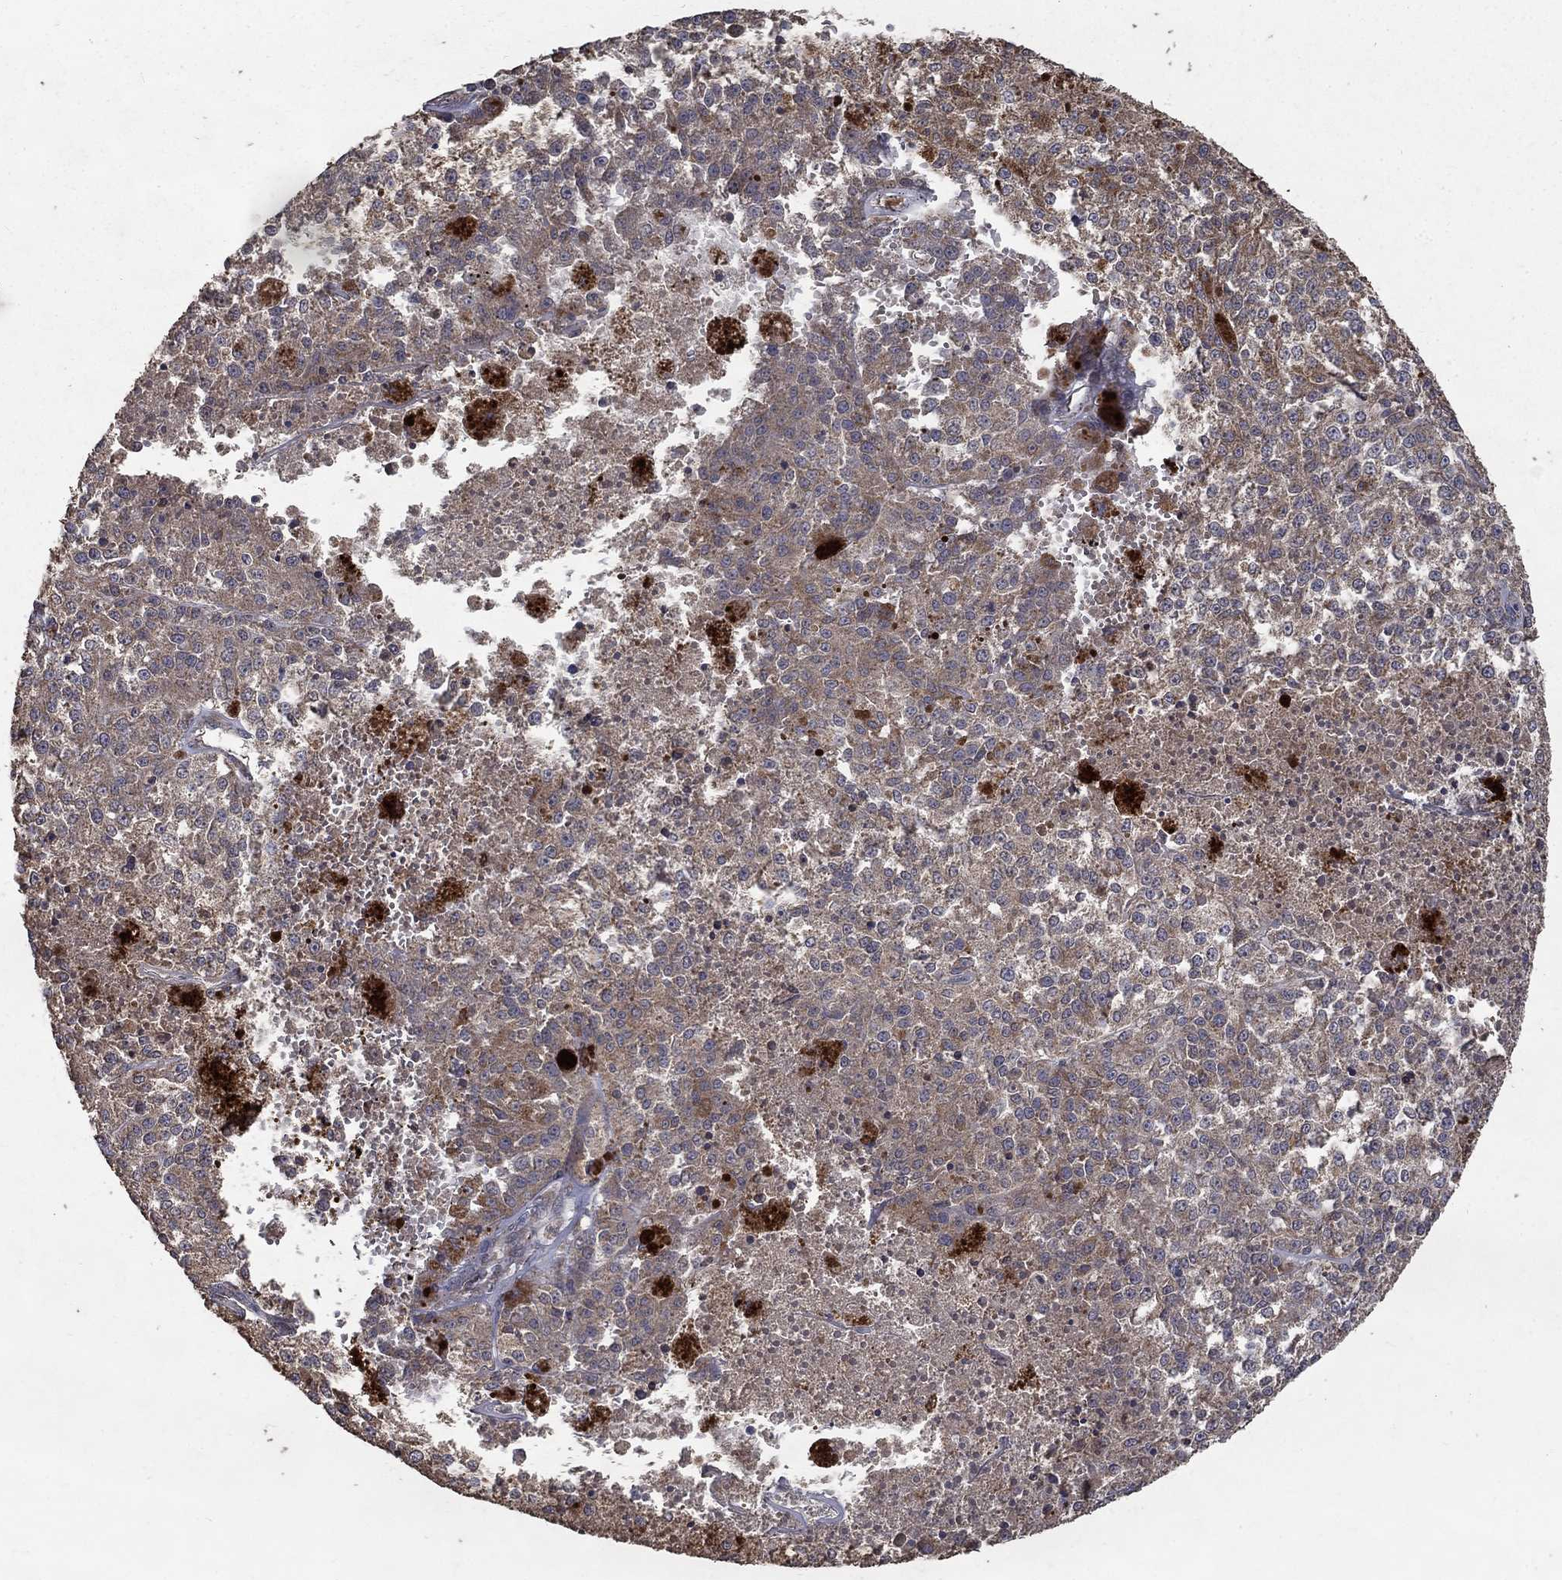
{"staining": {"intensity": "weak", "quantity": "25%-75%", "location": "cytoplasmic/membranous"}, "tissue": "melanoma", "cell_type": "Tumor cells", "image_type": "cancer", "snomed": [{"axis": "morphology", "description": "Malignant melanoma, Metastatic site"}, {"axis": "topography", "description": "Lymph node"}], "caption": "Human melanoma stained for a protein (brown) reveals weak cytoplasmic/membranous positive positivity in approximately 25%-75% of tumor cells.", "gene": "C17orf75", "patient": {"sex": "female", "age": 64}}